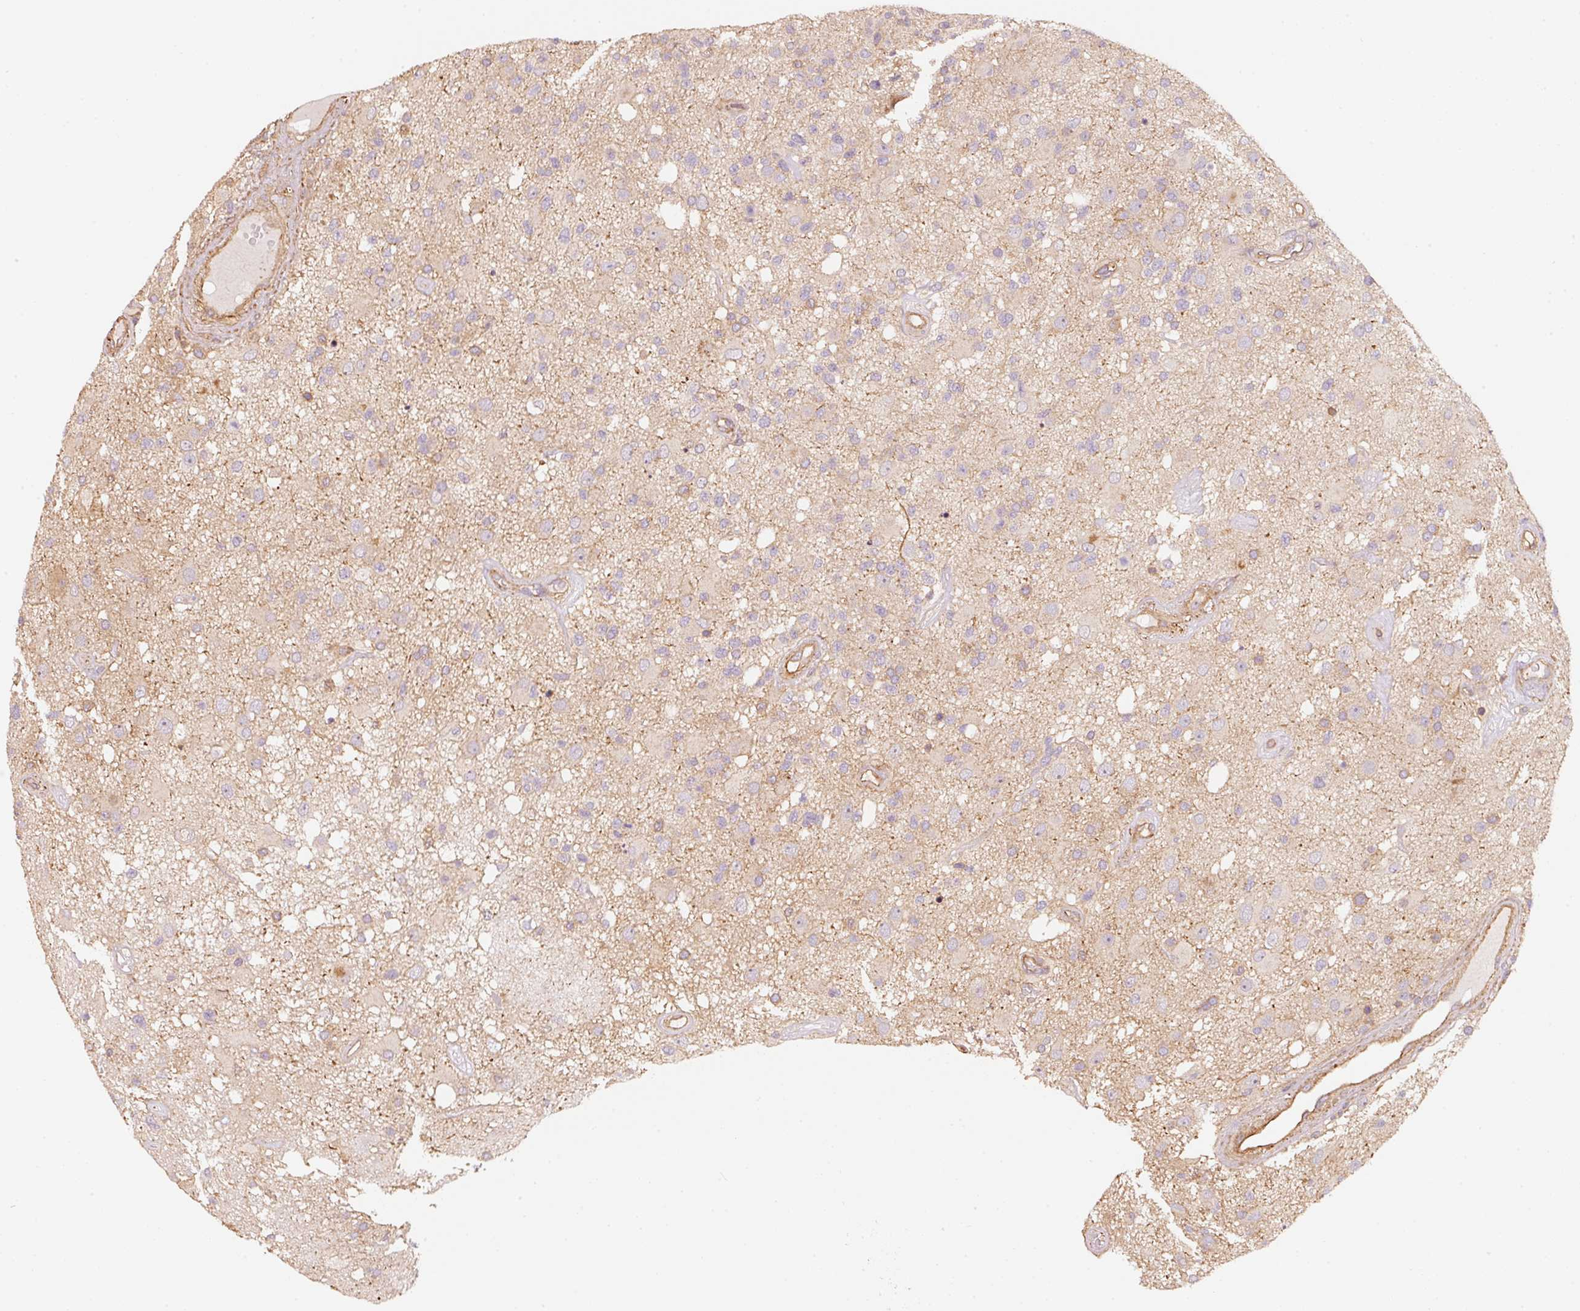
{"staining": {"intensity": "negative", "quantity": "none", "location": "none"}, "tissue": "glioma", "cell_type": "Tumor cells", "image_type": "cancer", "snomed": [{"axis": "morphology", "description": "Glioma, malignant, High grade"}, {"axis": "morphology", "description": "Glioblastoma, NOS"}, {"axis": "topography", "description": "Brain"}], "caption": "IHC of human glioma demonstrates no staining in tumor cells.", "gene": "CEP95", "patient": {"sex": "male", "age": 60}}